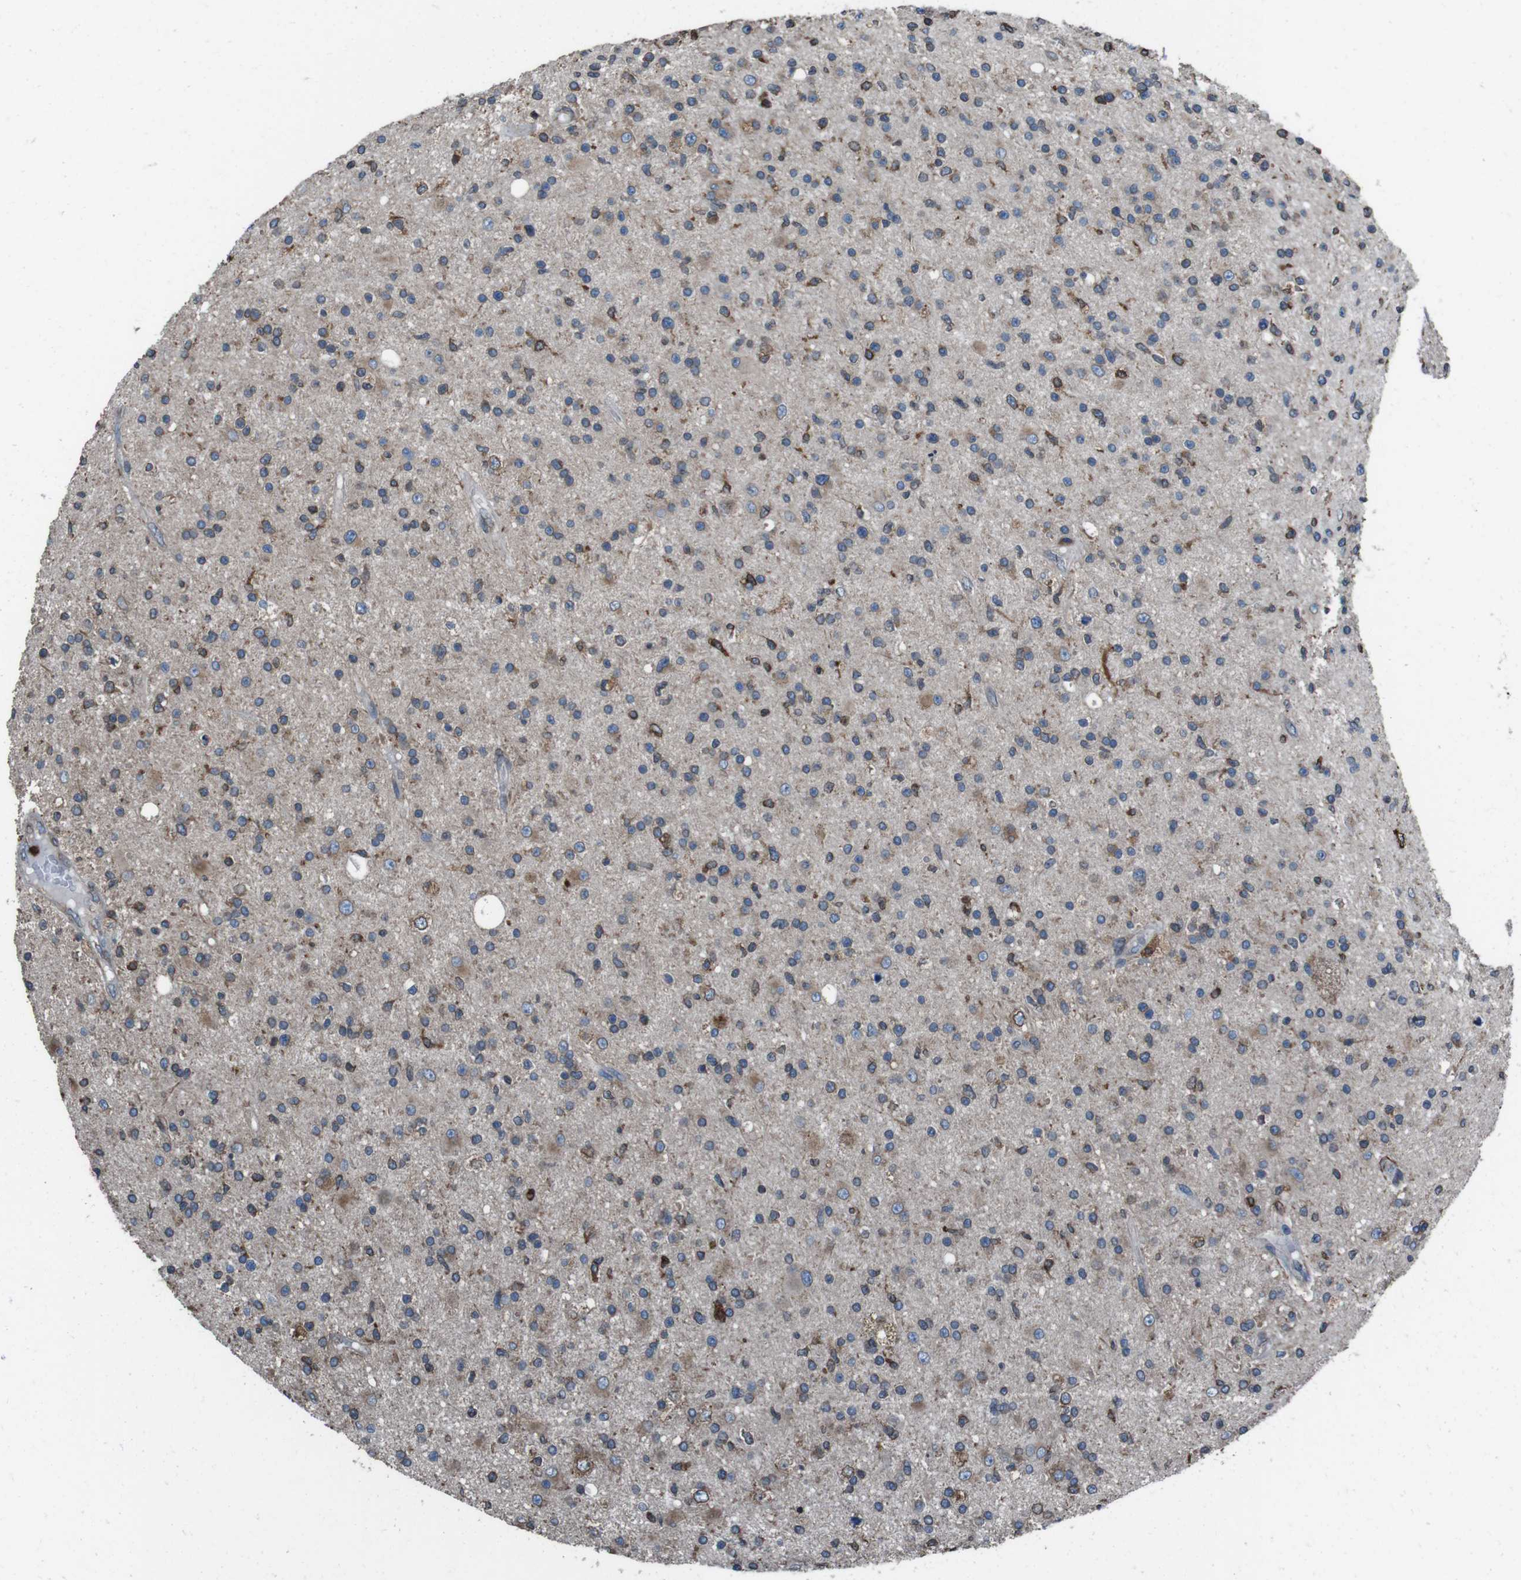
{"staining": {"intensity": "moderate", "quantity": "25%-75%", "location": "cytoplasmic/membranous"}, "tissue": "glioma", "cell_type": "Tumor cells", "image_type": "cancer", "snomed": [{"axis": "morphology", "description": "Glioma, malignant, High grade"}, {"axis": "topography", "description": "Brain"}], "caption": "The histopathology image reveals staining of glioma, revealing moderate cytoplasmic/membranous protein expression (brown color) within tumor cells.", "gene": "APMAP", "patient": {"sex": "male", "age": 33}}